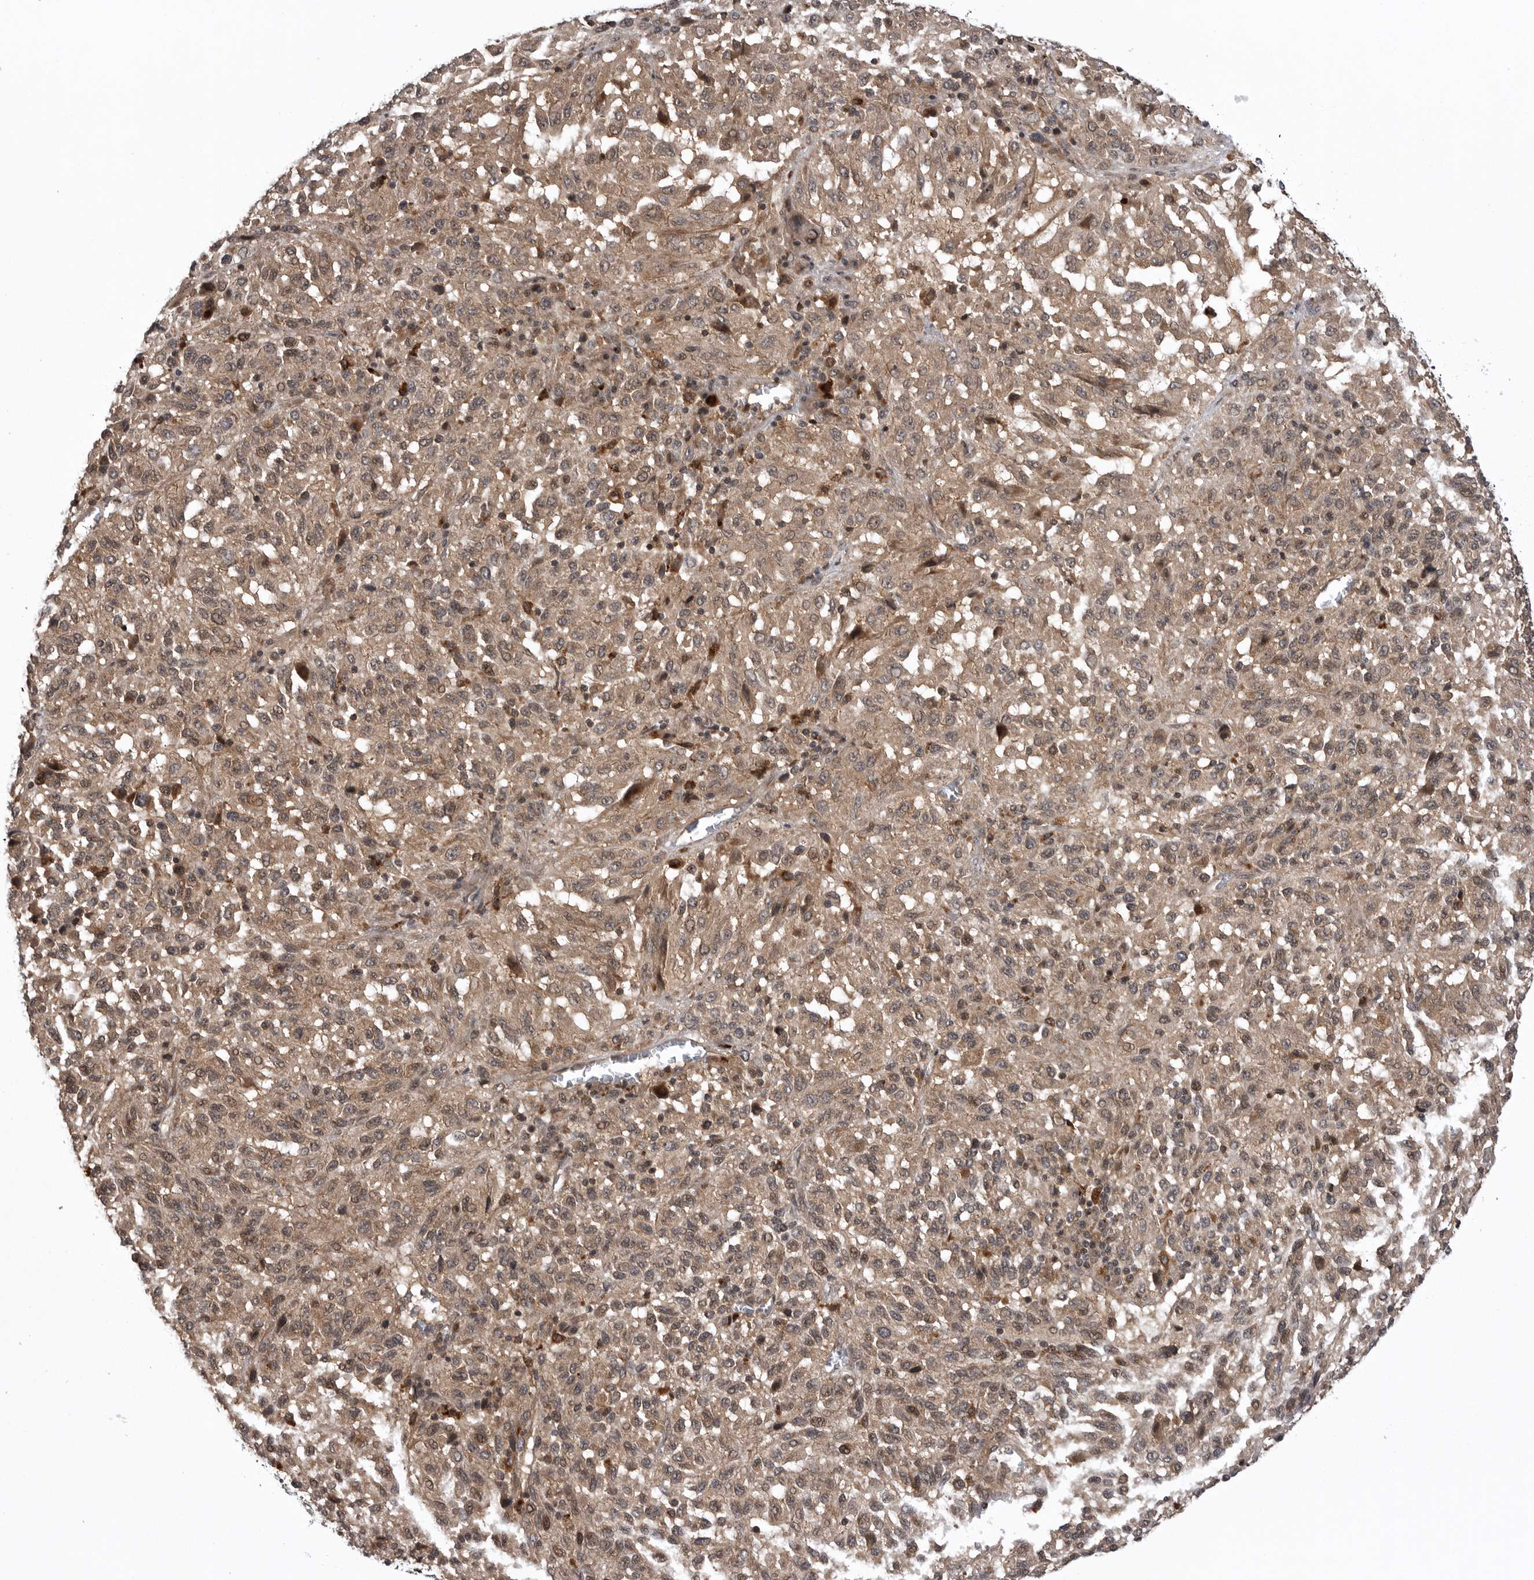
{"staining": {"intensity": "weak", "quantity": ">75%", "location": "cytoplasmic/membranous,nuclear"}, "tissue": "melanoma", "cell_type": "Tumor cells", "image_type": "cancer", "snomed": [{"axis": "morphology", "description": "Malignant melanoma, Metastatic site"}, {"axis": "topography", "description": "Lung"}], "caption": "Brown immunohistochemical staining in human malignant melanoma (metastatic site) exhibits weak cytoplasmic/membranous and nuclear staining in approximately >75% of tumor cells.", "gene": "AOAH", "patient": {"sex": "male", "age": 64}}